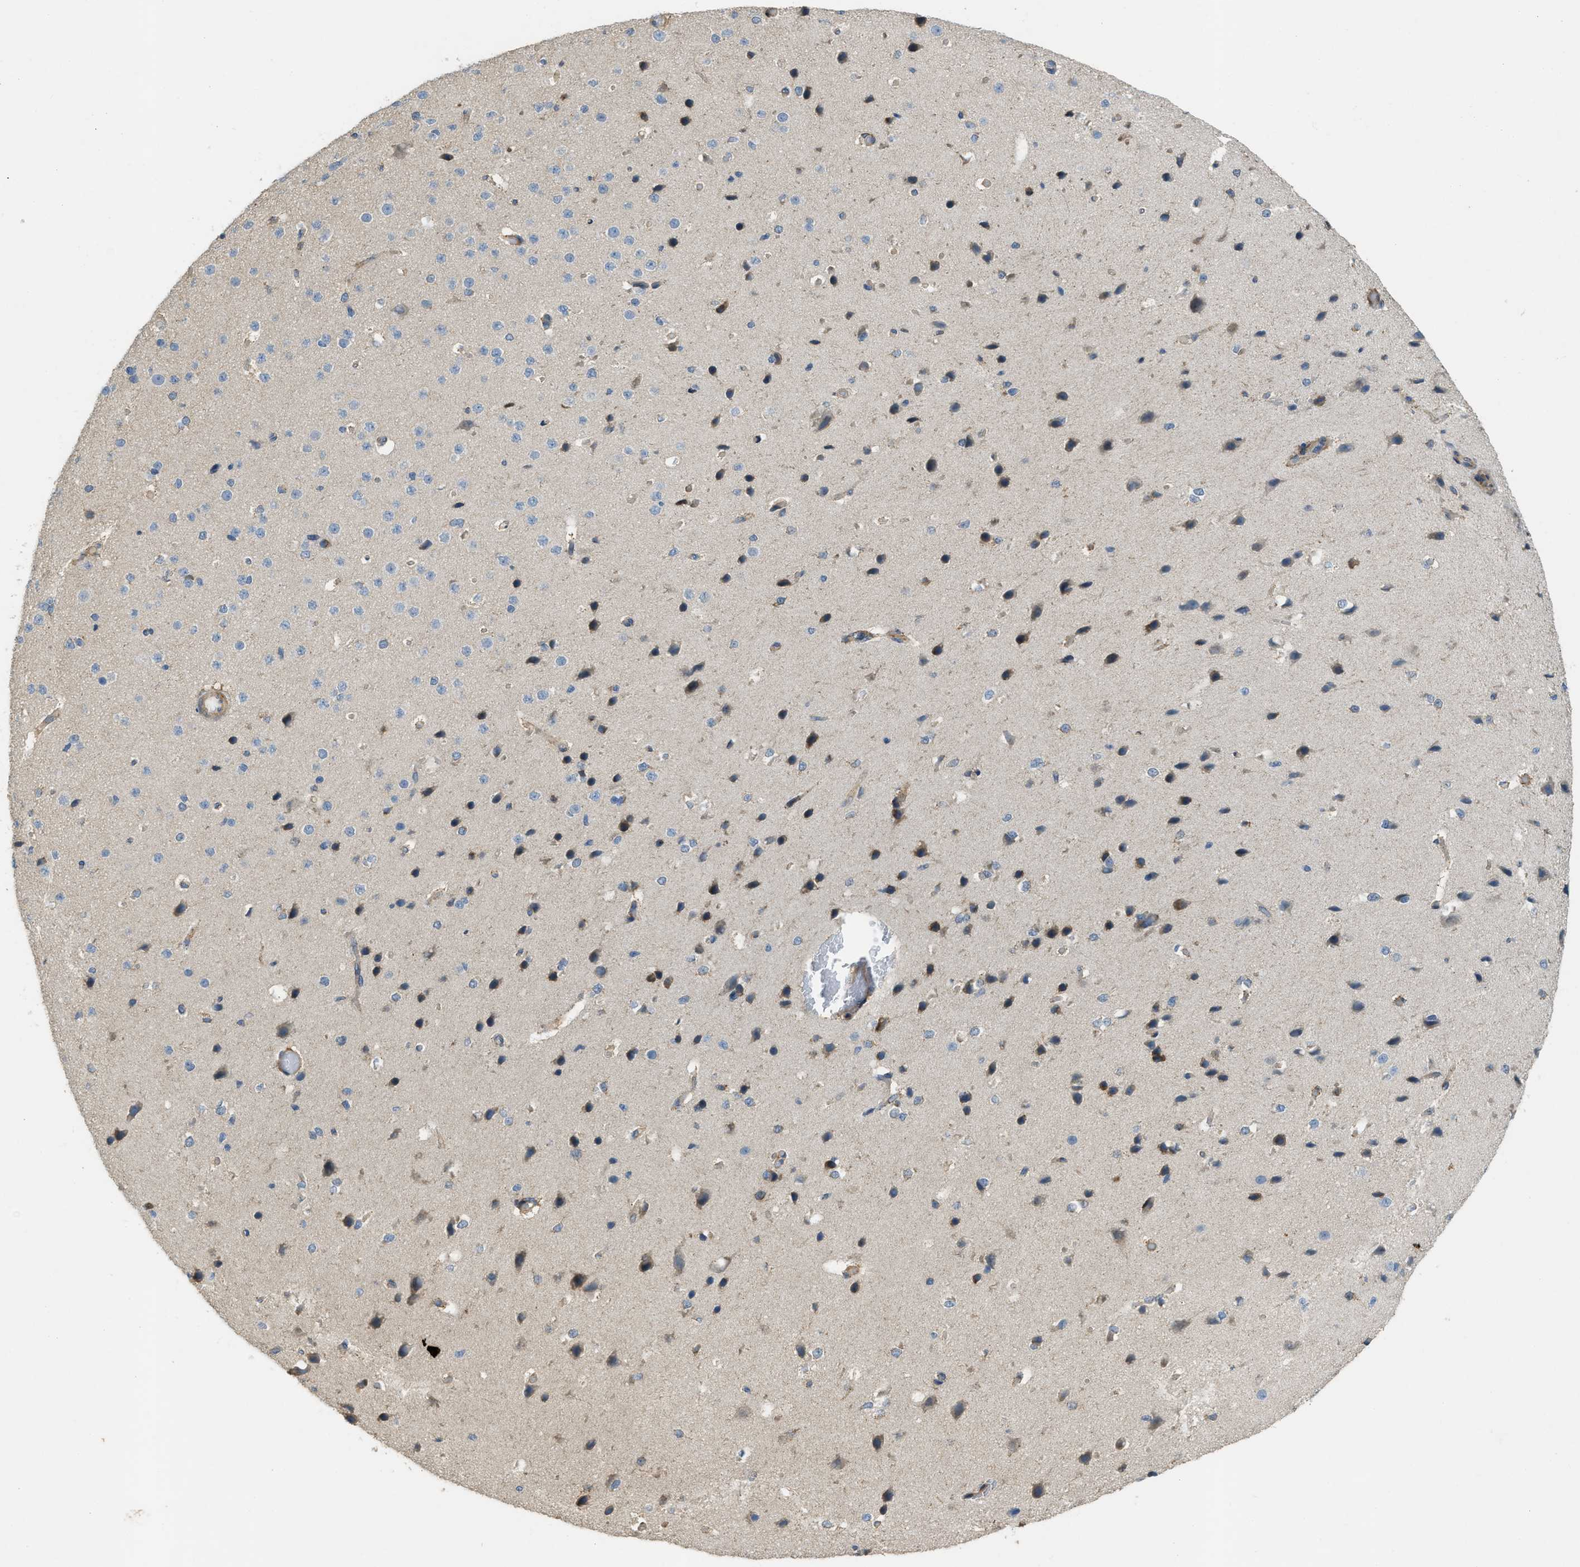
{"staining": {"intensity": "weak", "quantity": "25%-75%", "location": "cytoplasmic/membranous"}, "tissue": "cerebral cortex", "cell_type": "Endothelial cells", "image_type": "normal", "snomed": [{"axis": "morphology", "description": "Normal tissue, NOS"}, {"axis": "morphology", "description": "Developmental malformation"}, {"axis": "topography", "description": "Cerebral cortex"}], "caption": "Immunohistochemistry (IHC) micrograph of normal cerebral cortex: cerebral cortex stained using immunohistochemistry (IHC) demonstrates low levels of weak protein expression localized specifically in the cytoplasmic/membranous of endothelial cells, appearing as a cytoplasmic/membranous brown color.", "gene": "TMEM68", "patient": {"sex": "female", "age": 30}}